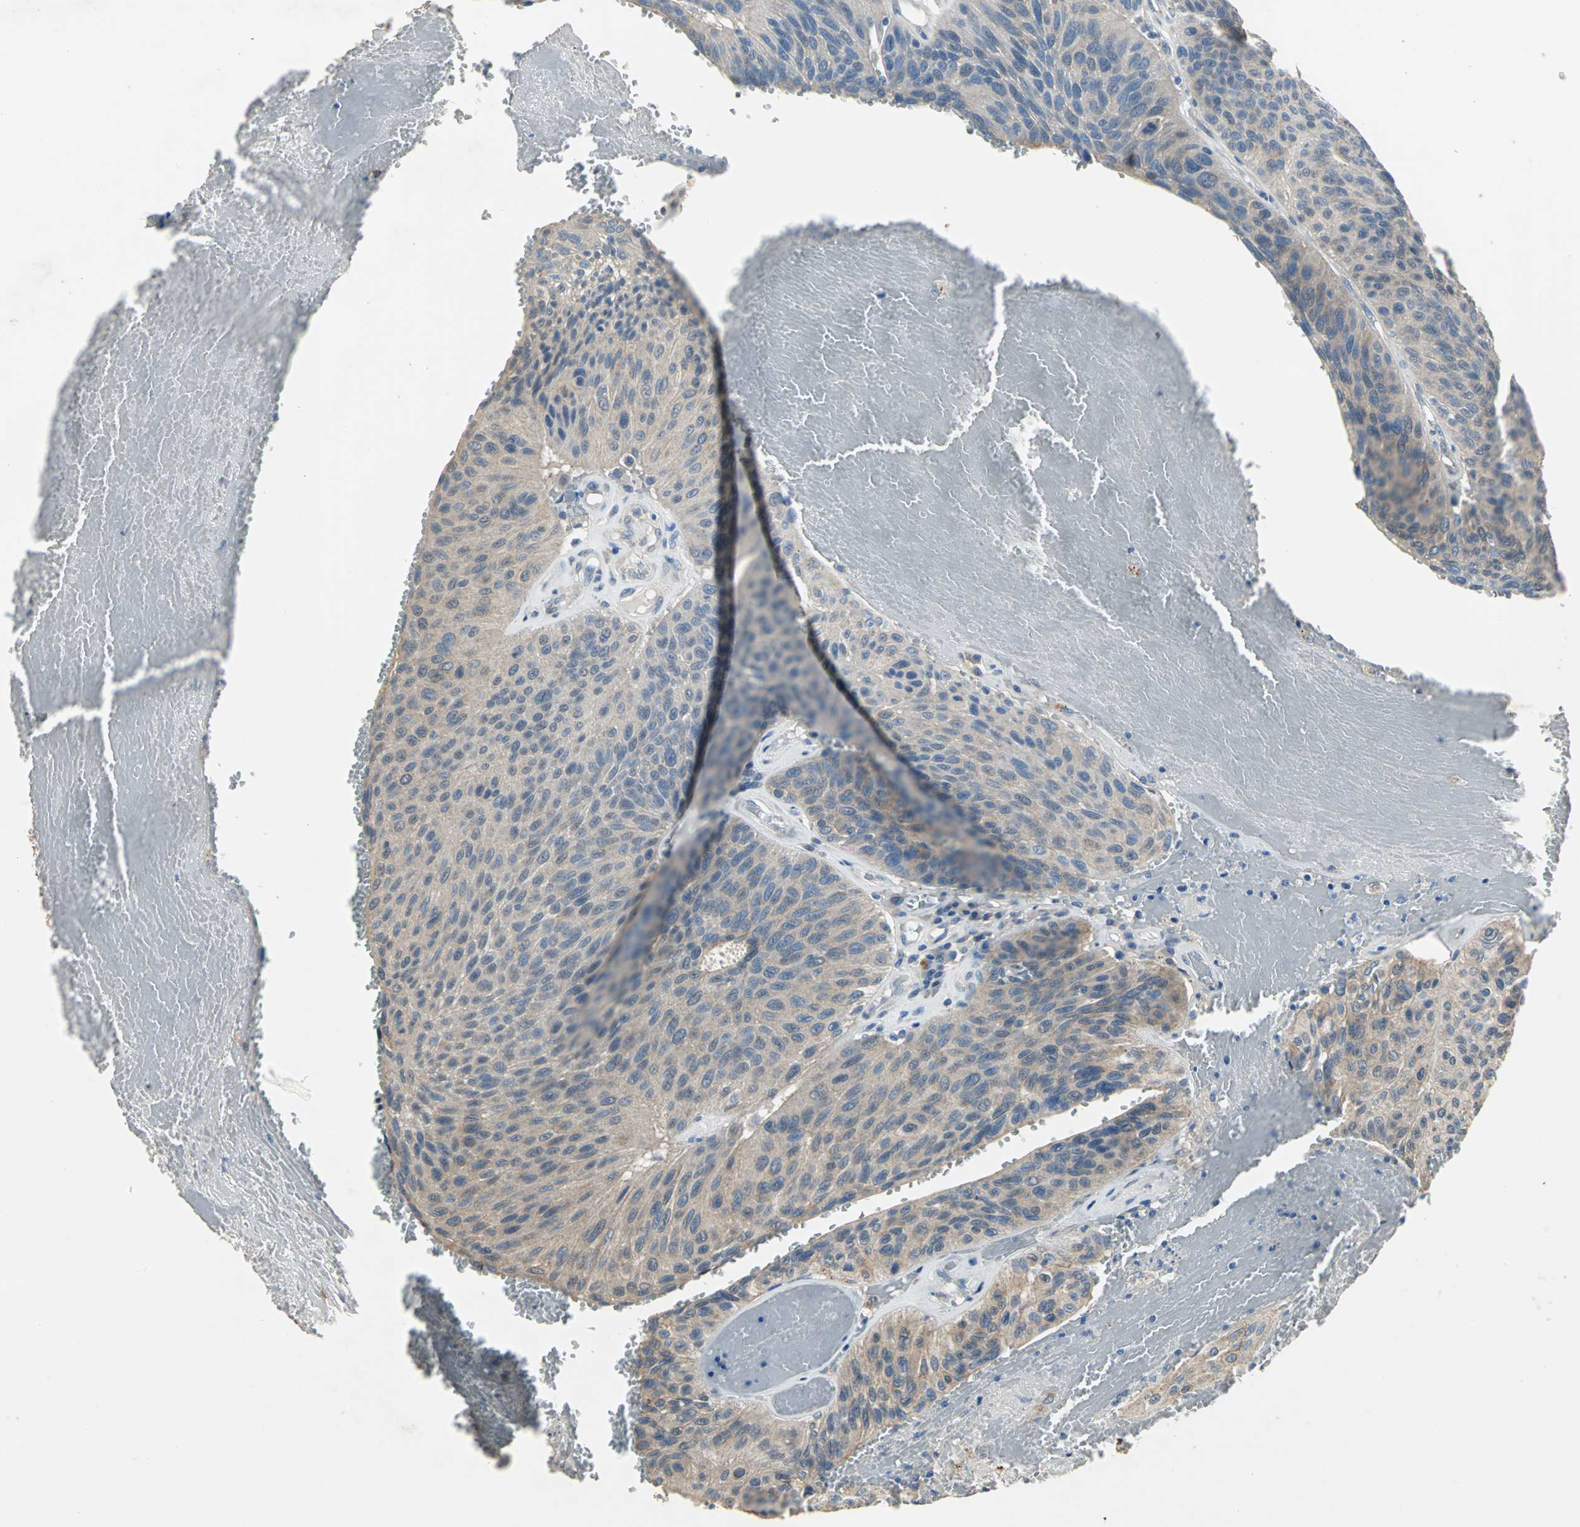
{"staining": {"intensity": "weak", "quantity": ">75%", "location": "cytoplasmic/membranous"}, "tissue": "urothelial cancer", "cell_type": "Tumor cells", "image_type": "cancer", "snomed": [{"axis": "morphology", "description": "Urothelial carcinoma, High grade"}, {"axis": "topography", "description": "Urinary bladder"}], "caption": "This is a micrograph of IHC staining of urothelial cancer, which shows weak positivity in the cytoplasmic/membranous of tumor cells.", "gene": "OCLN", "patient": {"sex": "male", "age": 66}}